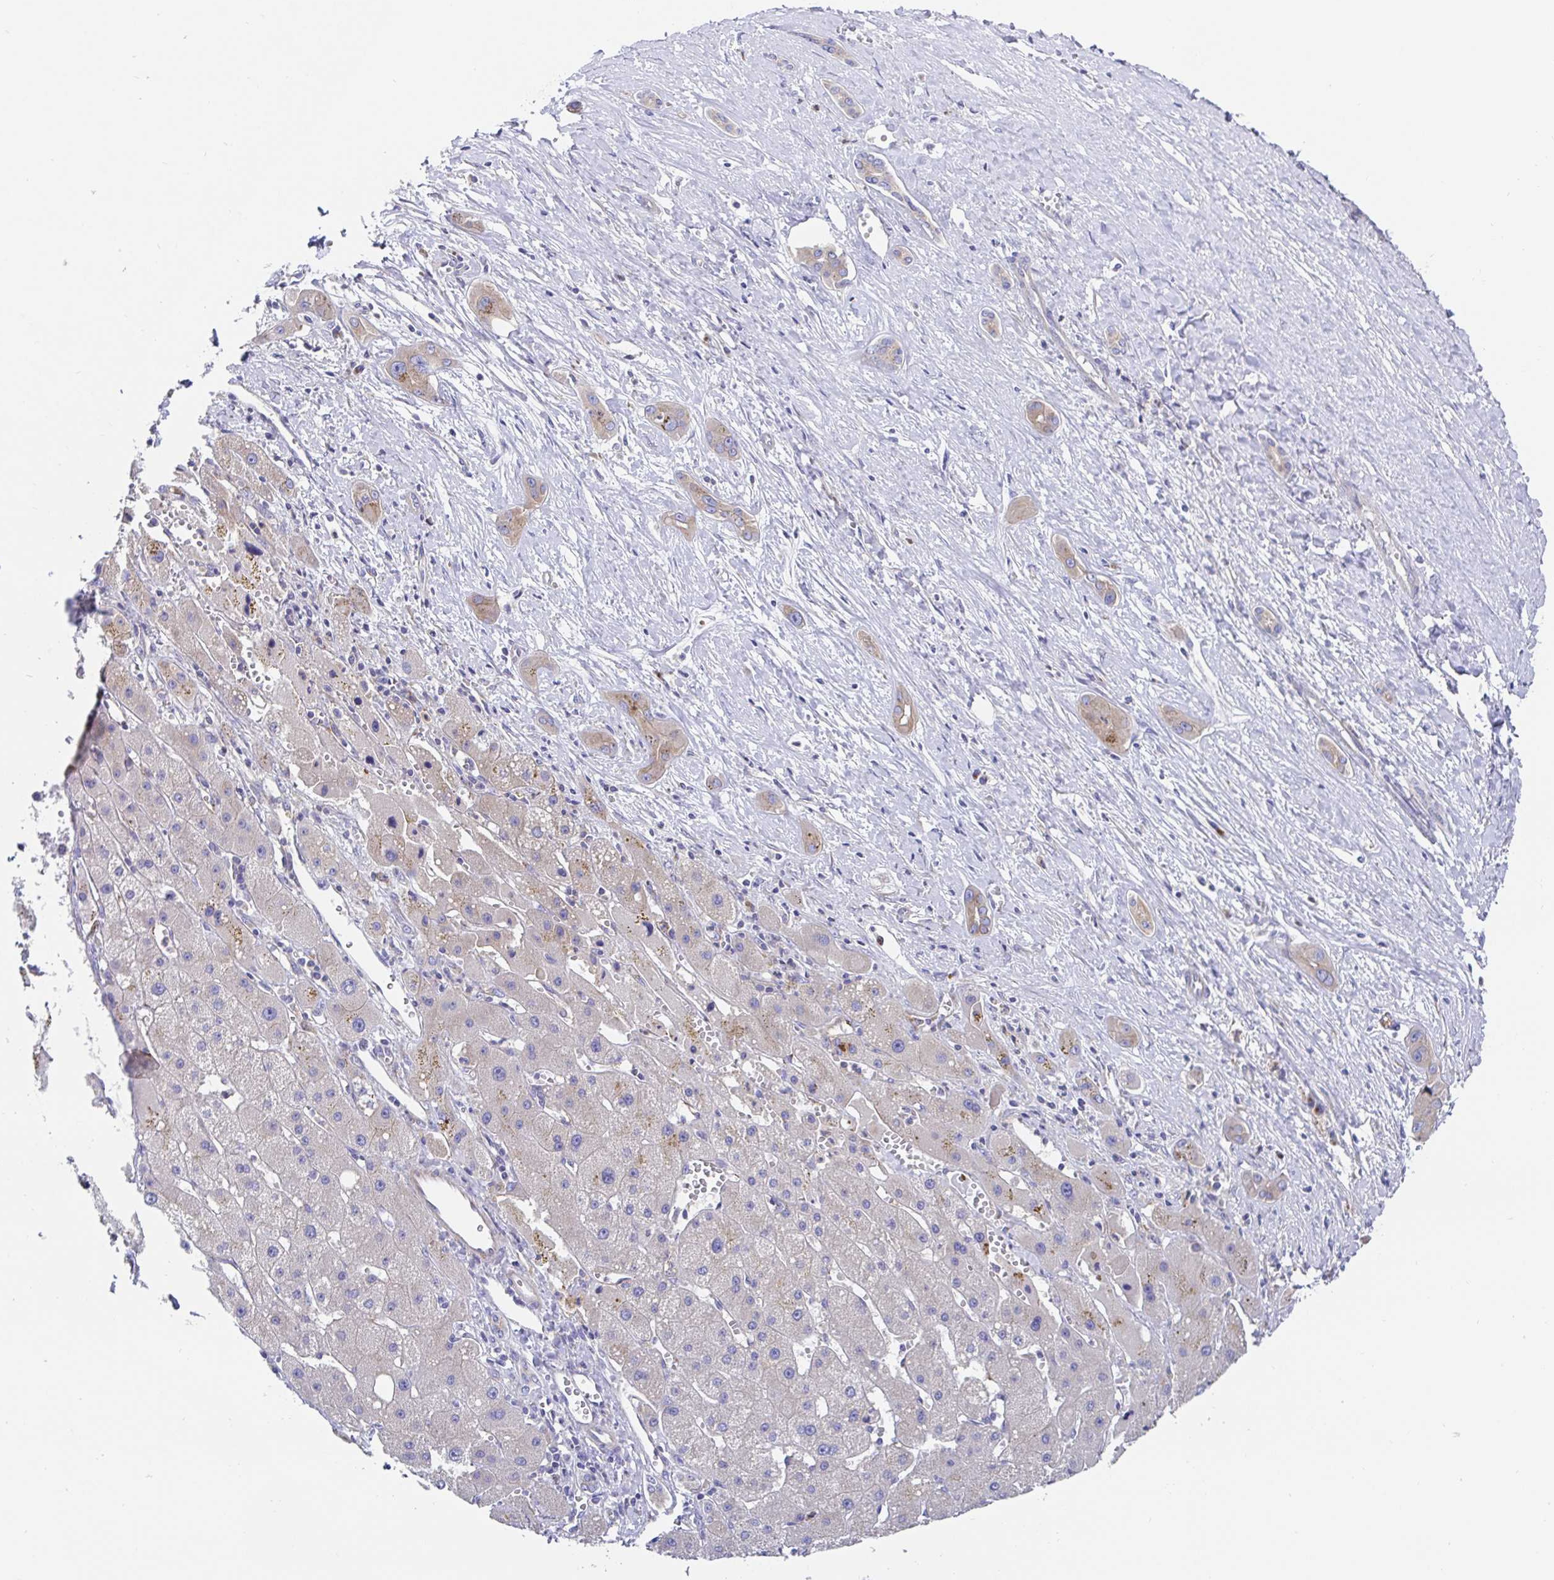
{"staining": {"intensity": "negative", "quantity": "none", "location": "none"}, "tissue": "liver cancer", "cell_type": "Tumor cells", "image_type": "cancer", "snomed": [{"axis": "morphology", "description": "Carcinoma, Hepatocellular, NOS"}, {"axis": "topography", "description": "Liver"}], "caption": "Tumor cells are negative for brown protein staining in liver hepatocellular carcinoma.", "gene": "GOLGA1", "patient": {"sex": "female", "age": 82}}